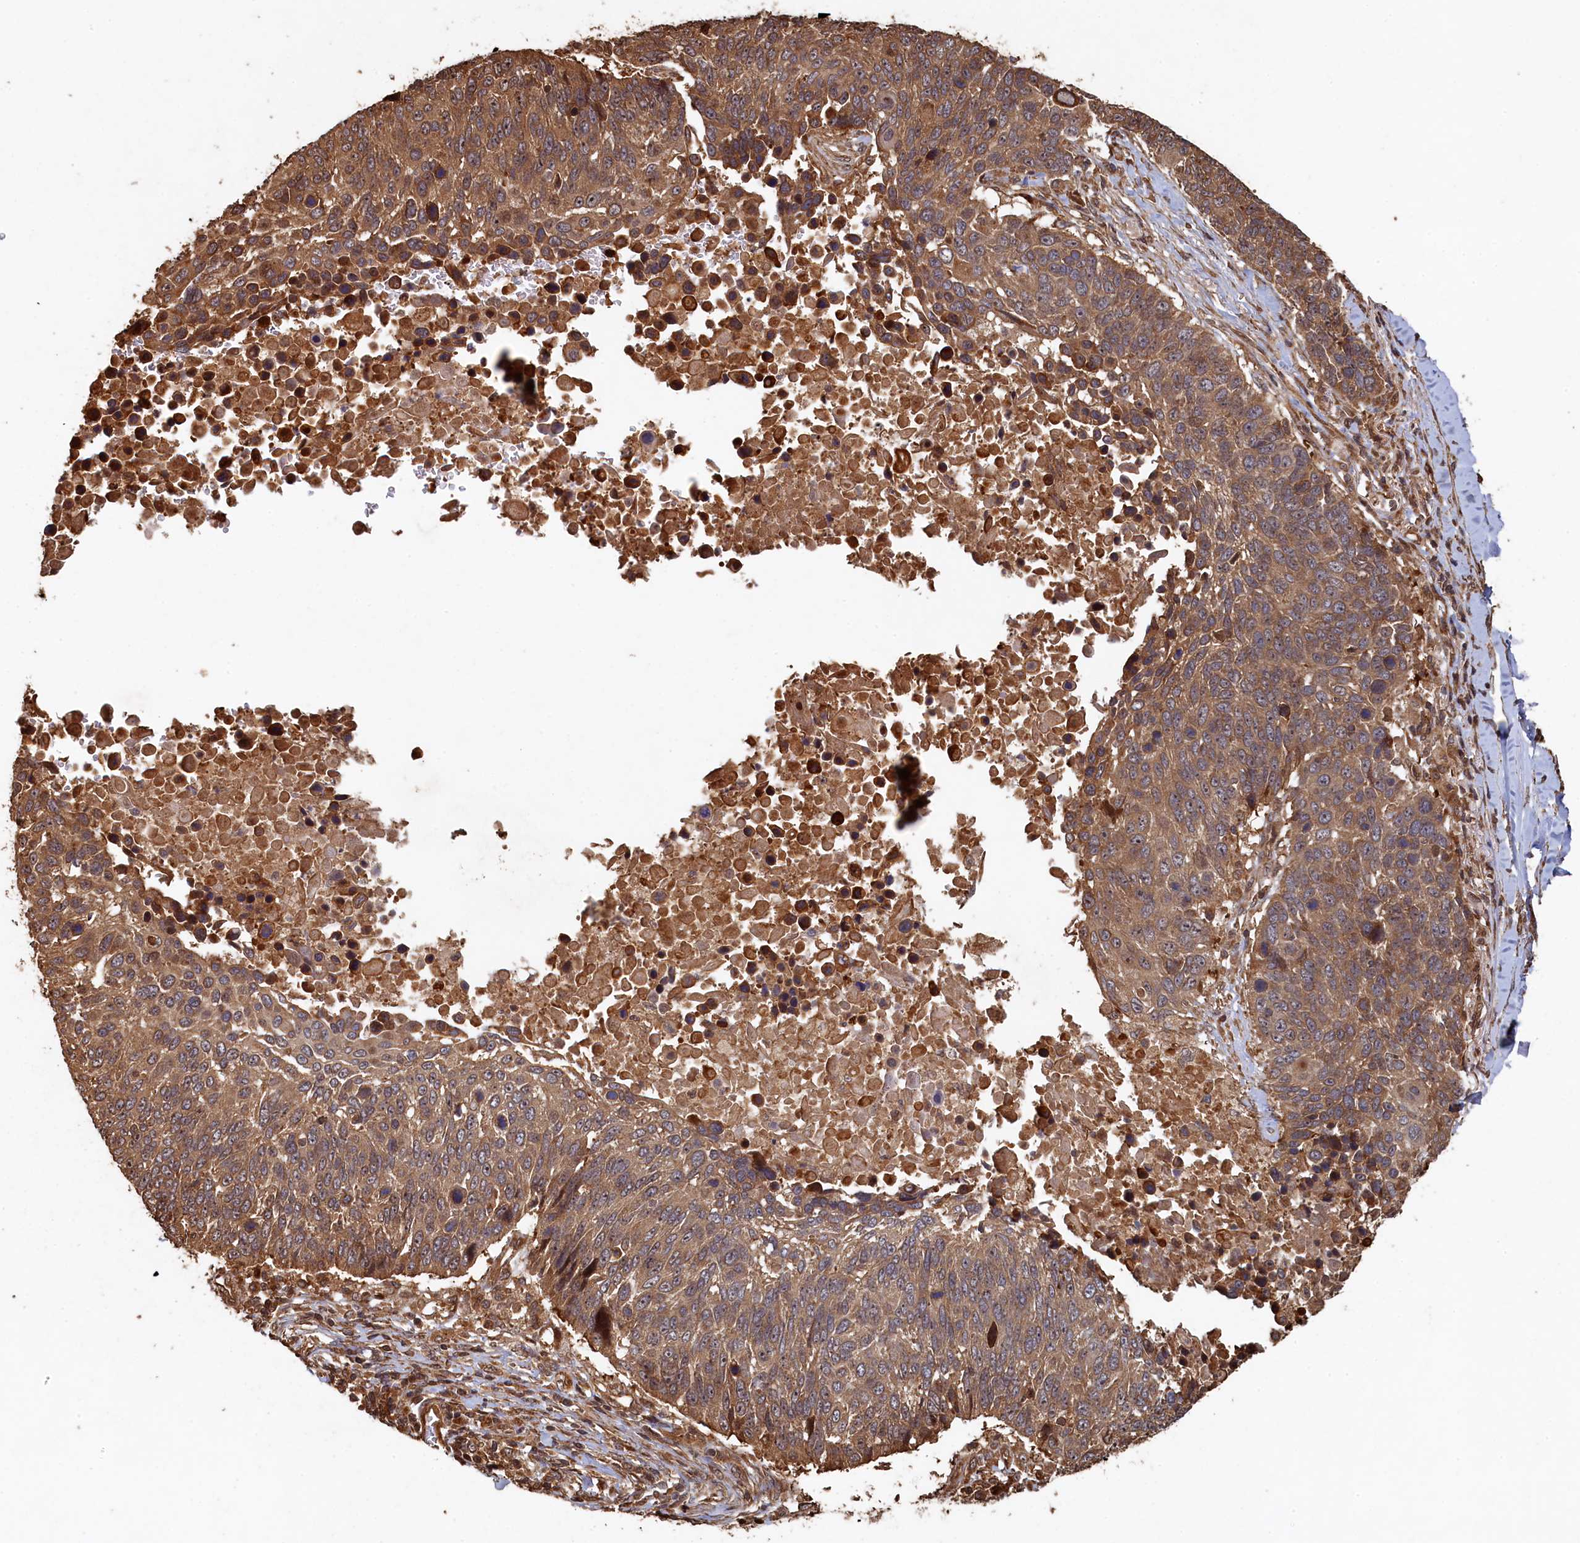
{"staining": {"intensity": "moderate", "quantity": ">75%", "location": "cytoplasmic/membranous"}, "tissue": "lung cancer", "cell_type": "Tumor cells", "image_type": "cancer", "snomed": [{"axis": "morphology", "description": "Normal tissue, NOS"}, {"axis": "morphology", "description": "Squamous cell carcinoma, NOS"}, {"axis": "topography", "description": "Lymph node"}, {"axis": "topography", "description": "Lung"}], "caption": "Squamous cell carcinoma (lung) was stained to show a protein in brown. There is medium levels of moderate cytoplasmic/membranous positivity in approximately >75% of tumor cells.", "gene": "PIGN", "patient": {"sex": "male", "age": 66}}